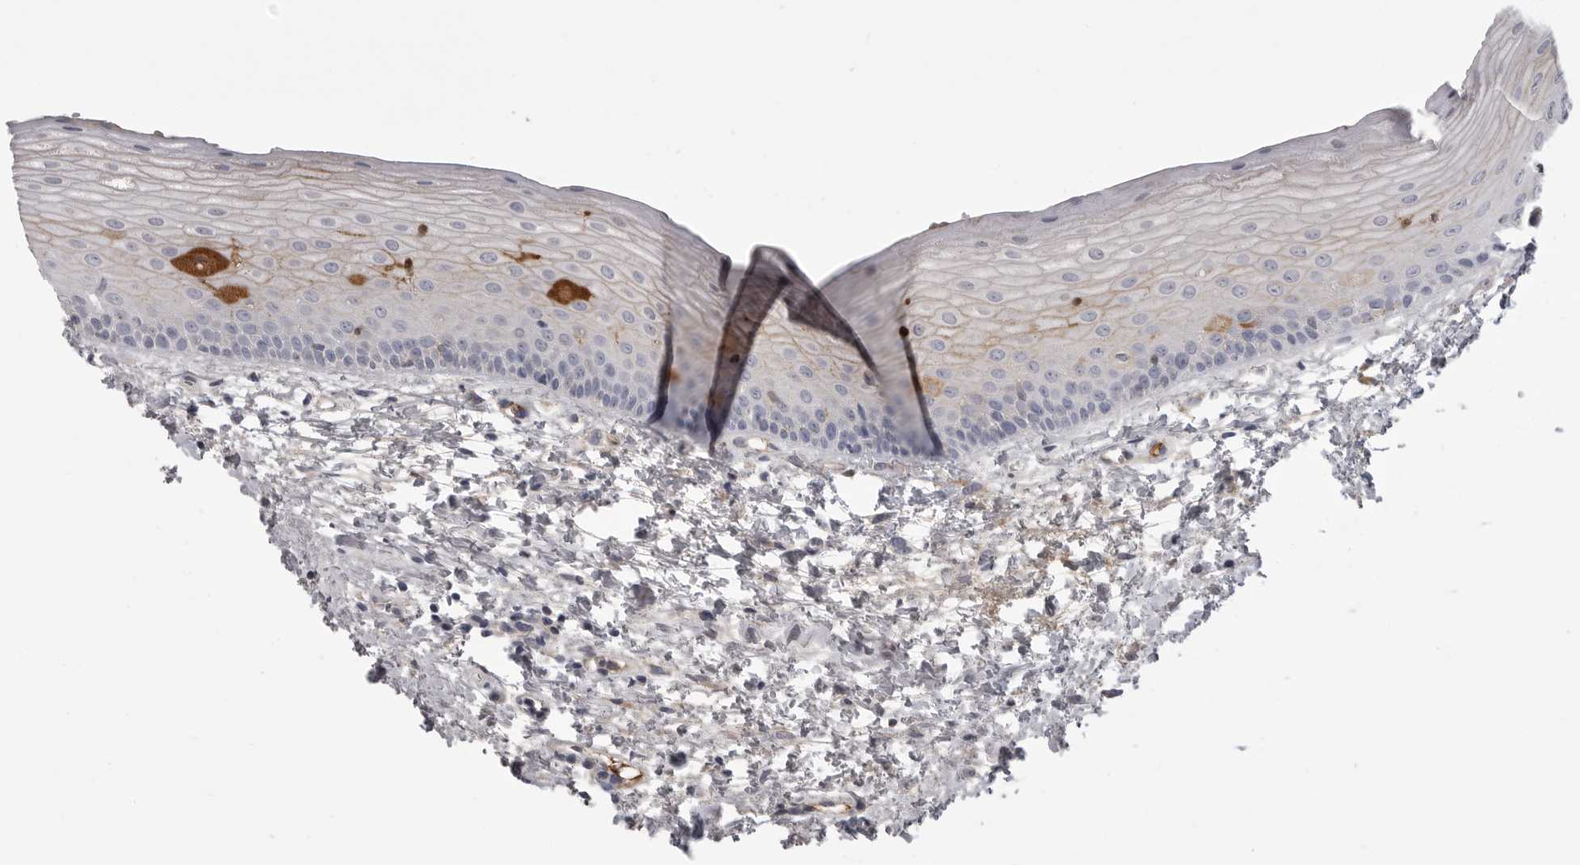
{"staining": {"intensity": "moderate", "quantity": "<25%", "location": "cytoplasmic/membranous"}, "tissue": "oral mucosa", "cell_type": "Squamous epithelial cells", "image_type": "normal", "snomed": [{"axis": "morphology", "description": "Normal tissue, NOS"}, {"axis": "topography", "description": "Oral tissue"}], "caption": "Immunohistochemical staining of benign oral mucosa demonstrates <25% levels of moderate cytoplasmic/membranous protein staining in approximately <25% of squamous epithelial cells.", "gene": "SERPING1", "patient": {"sex": "female", "age": 76}}